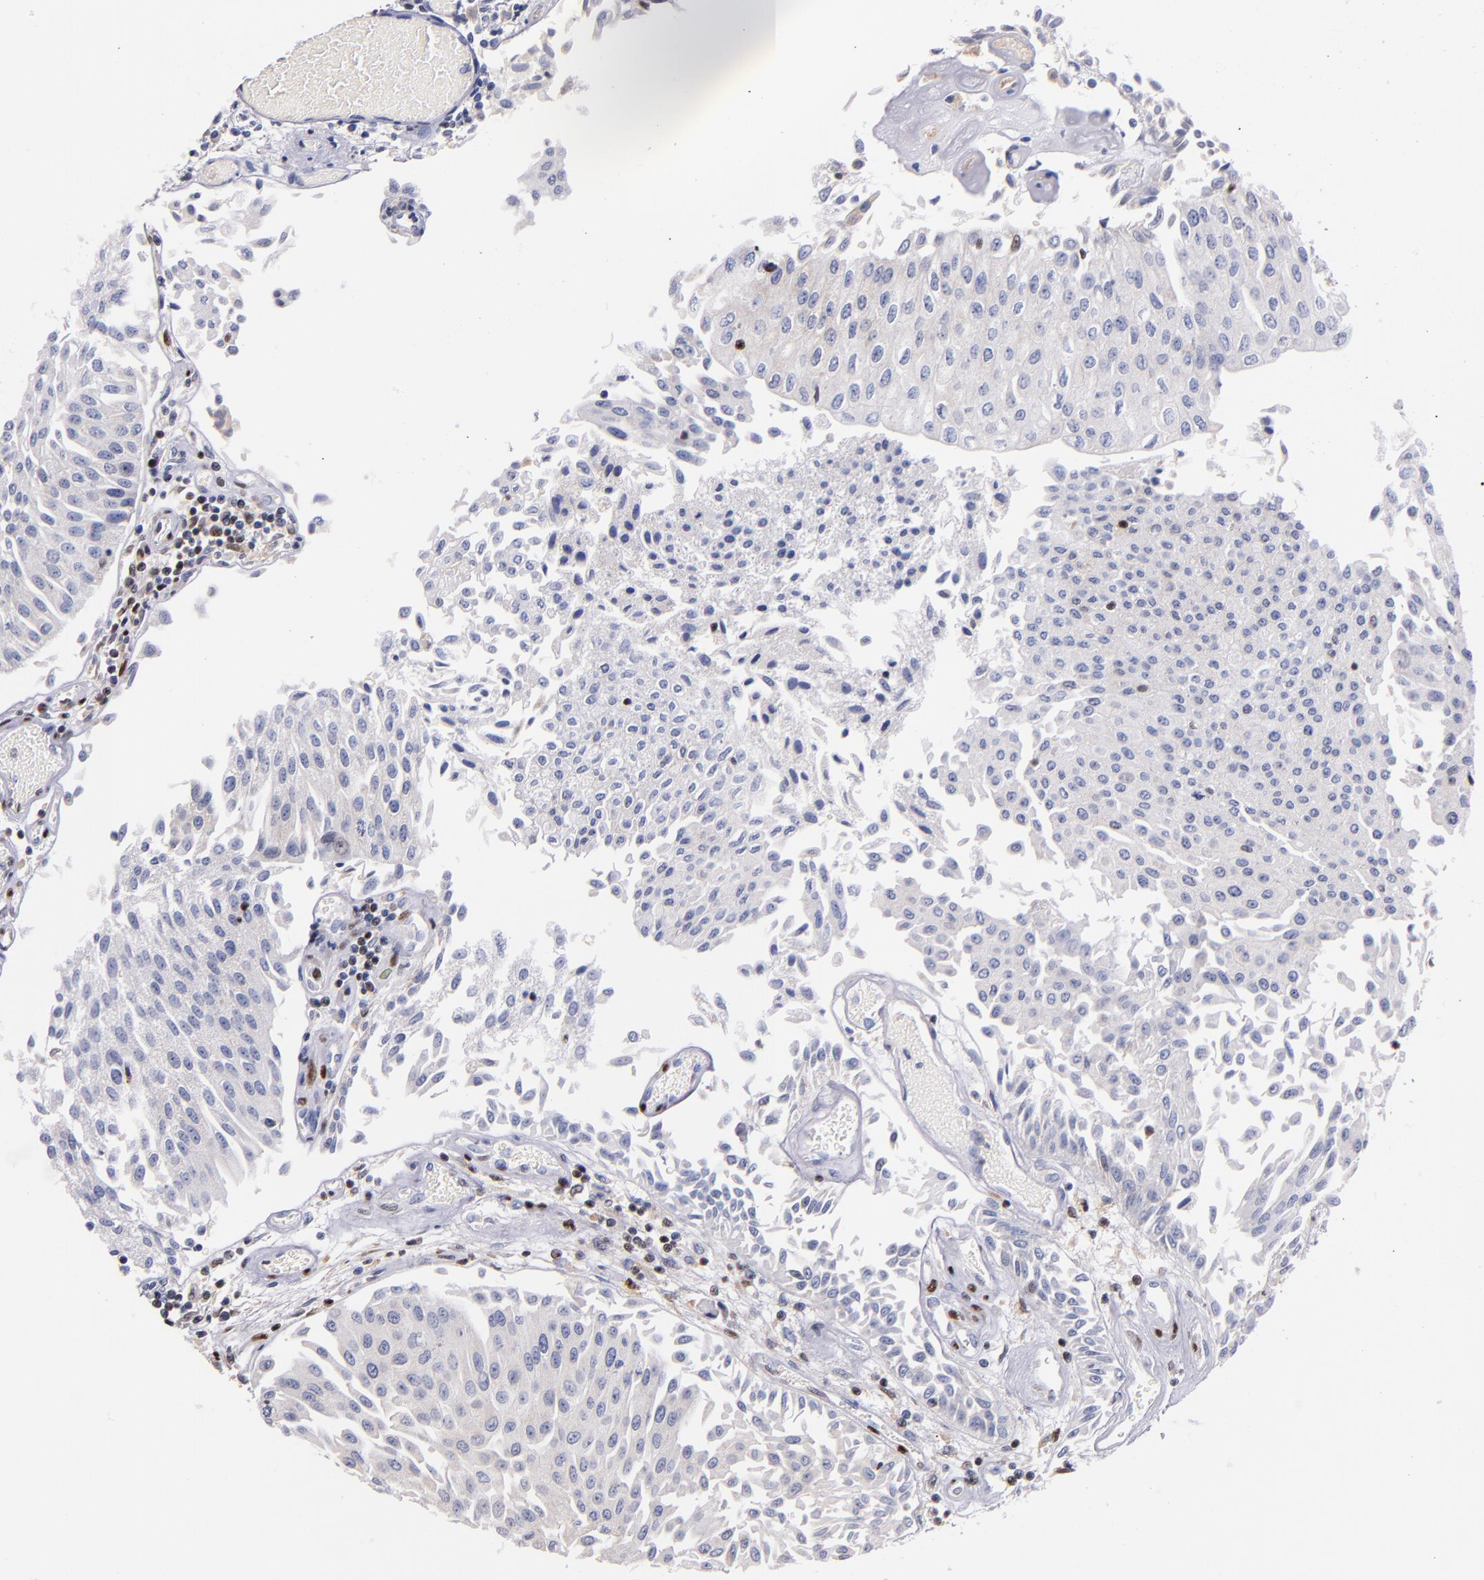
{"staining": {"intensity": "negative", "quantity": "none", "location": "none"}, "tissue": "urothelial cancer", "cell_type": "Tumor cells", "image_type": "cancer", "snomed": [{"axis": "morphology", "description": "Urothelial carcinoma, Low grade"}, {"axis": "topography", "description": "Urinary bladder"}], "caption": "An immunohistochemistry photomicrograph of urothelial cancer is shown. There is no staining in tumor cells of urothelial cancer. (Brightfield microscopy of DAB IHC at high magnification).", "gene": "SRF", "patient": {"sex": "male", "age": 86}}